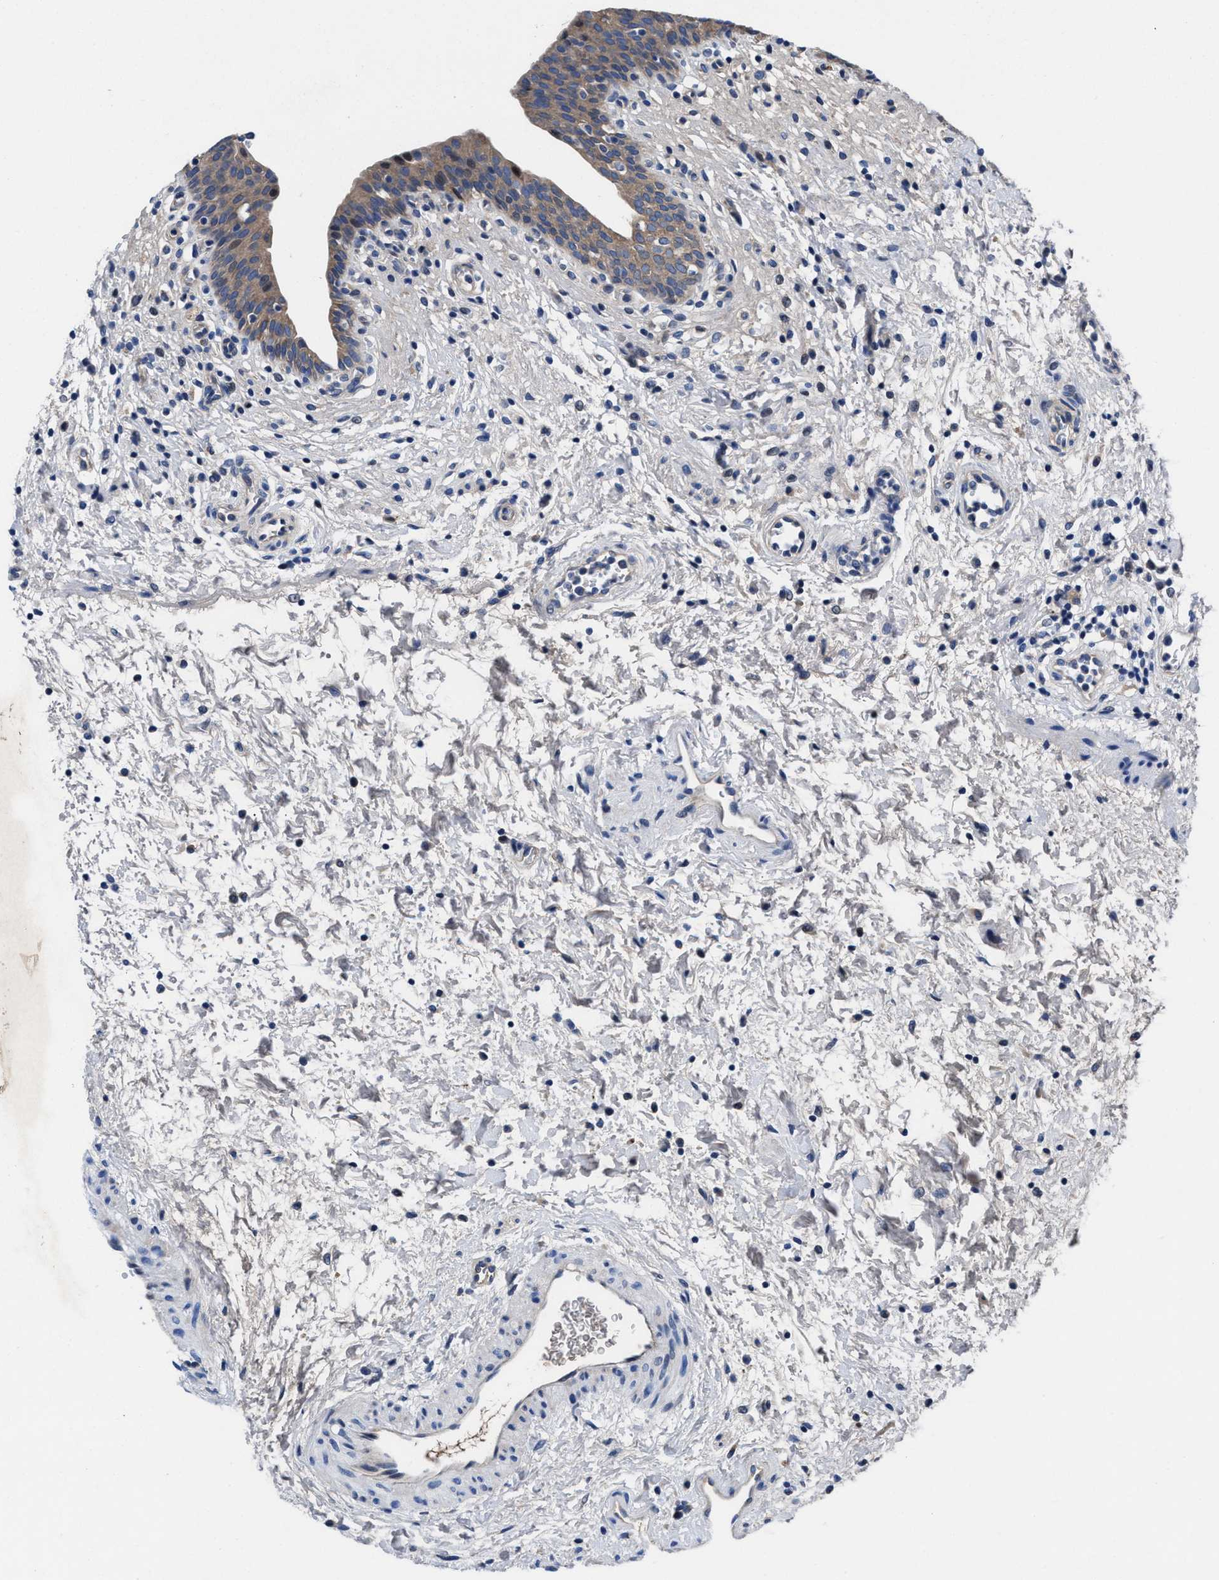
{"staining": {"intensity": "weak", "quantity": ">75%", "location": "cytoplasmic/membranous"}, "tissue": "urinary bladder", "cell_type": "Urothelial cells", "image_type": "normal", "snomed": [{"axis": "morphology", "description": "Normal tissue, NOS"}, {"axis": "topography", "description": "Urinary bladder"}], "caption": "Weak cytoplasmic/membranous protein staining is present in about >75% of urothelial cells in urinary bladder. (IHC, brightfield microscopy, high magnification).", "gene": "DHRS13", "patient": {"sex": "male", "age": 37}}